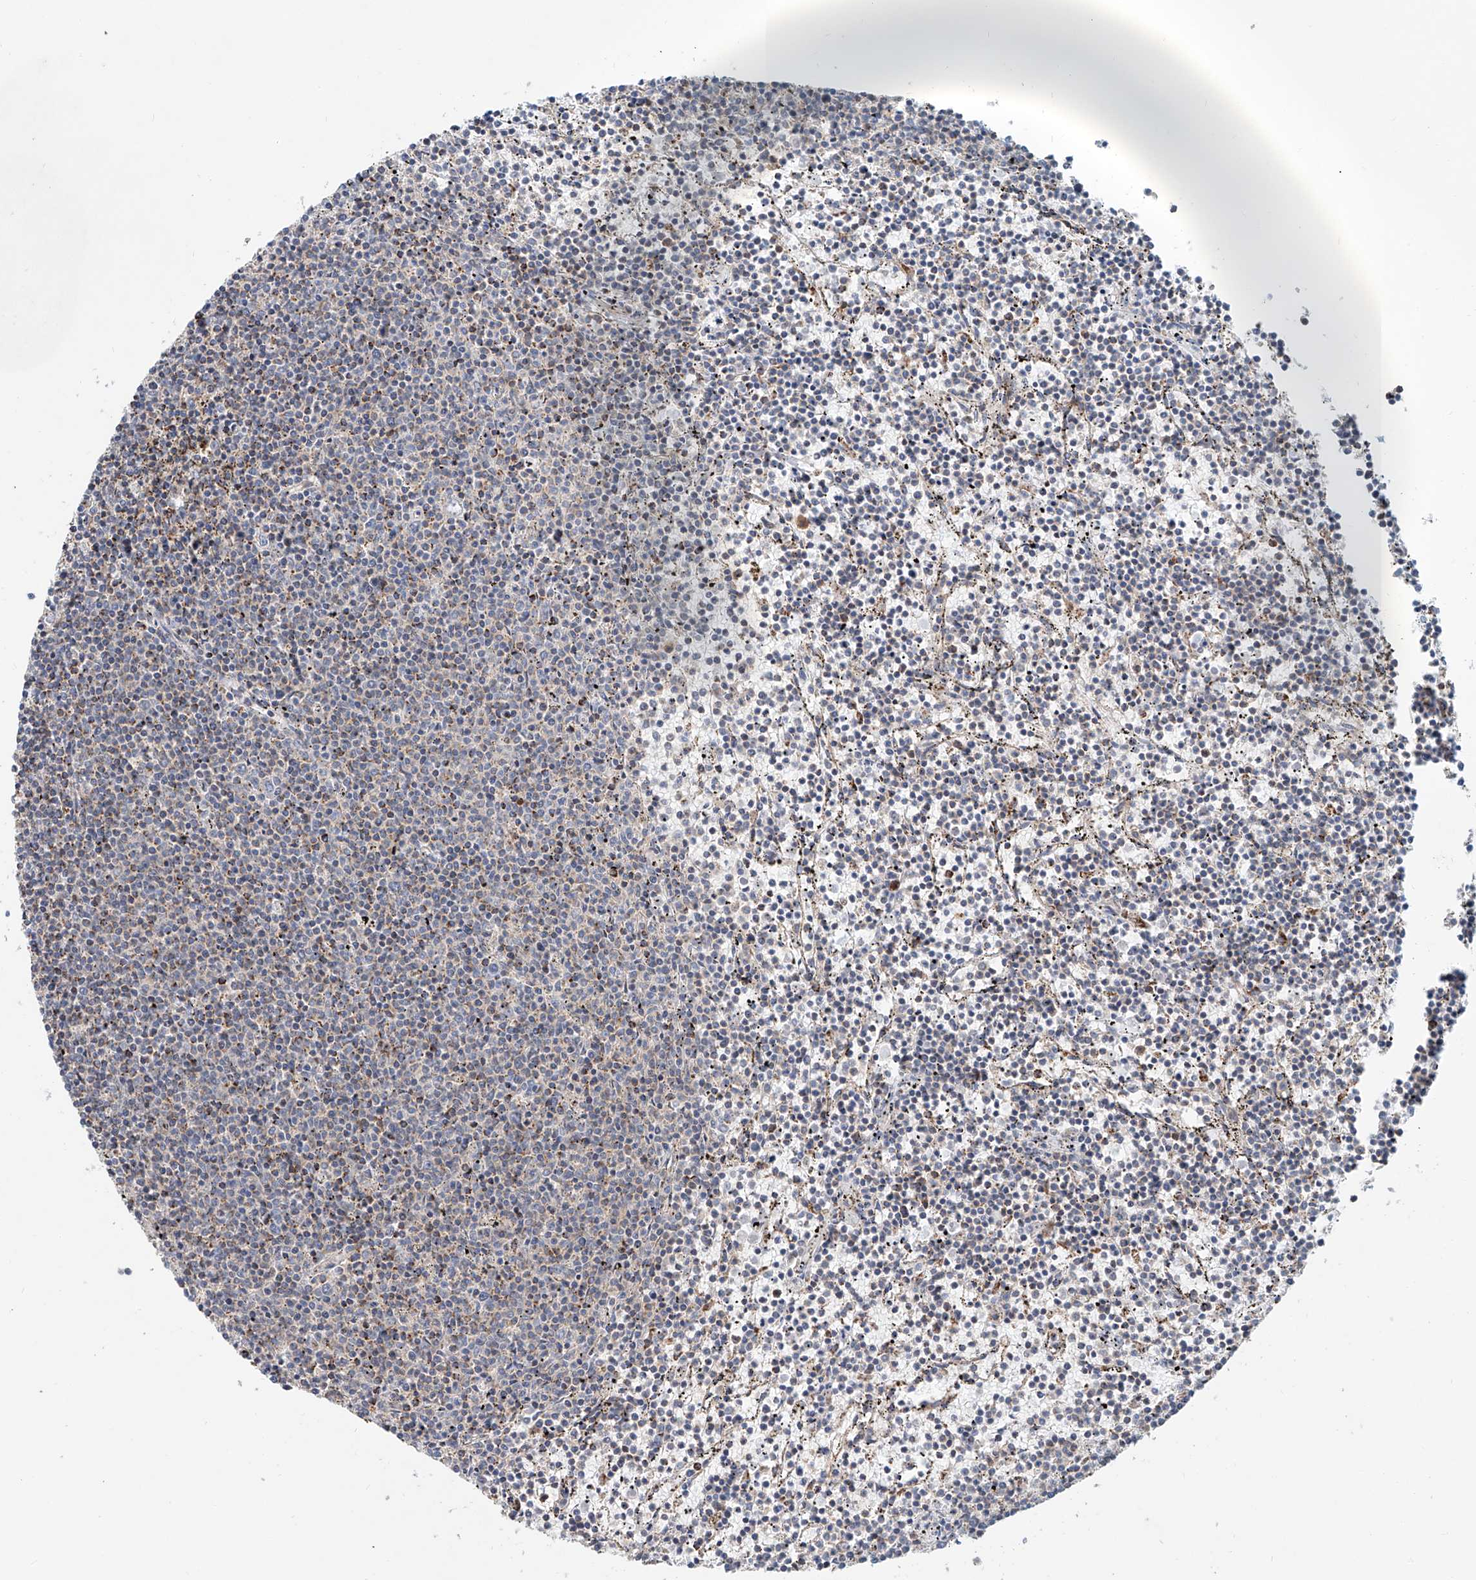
{"staining": {"intensity": "negative", "quantity": "none", "location": "none"}, "tissue": "lymphoma", "cell_type": "Tumor cells", "image_type": "cancer", "snomed": [{"axis": "morphology", "description": "Malignant lymphoma, non-Hodgkin's type, Low grade"}, {"axis": "topography", "description": "Spleen"}], "caption": "Immunohistochemistry (IHC) micrograph of neoplastic tissue: human lymphoma stained with DAB reveals no significant protein staining in tumor cells. (DAB (3,3'-diaminobenzidine) immunohistochemistry (IHC), high magnification).", "gene": "CARD10", "patient": {"sex": "female", "age": 50}}